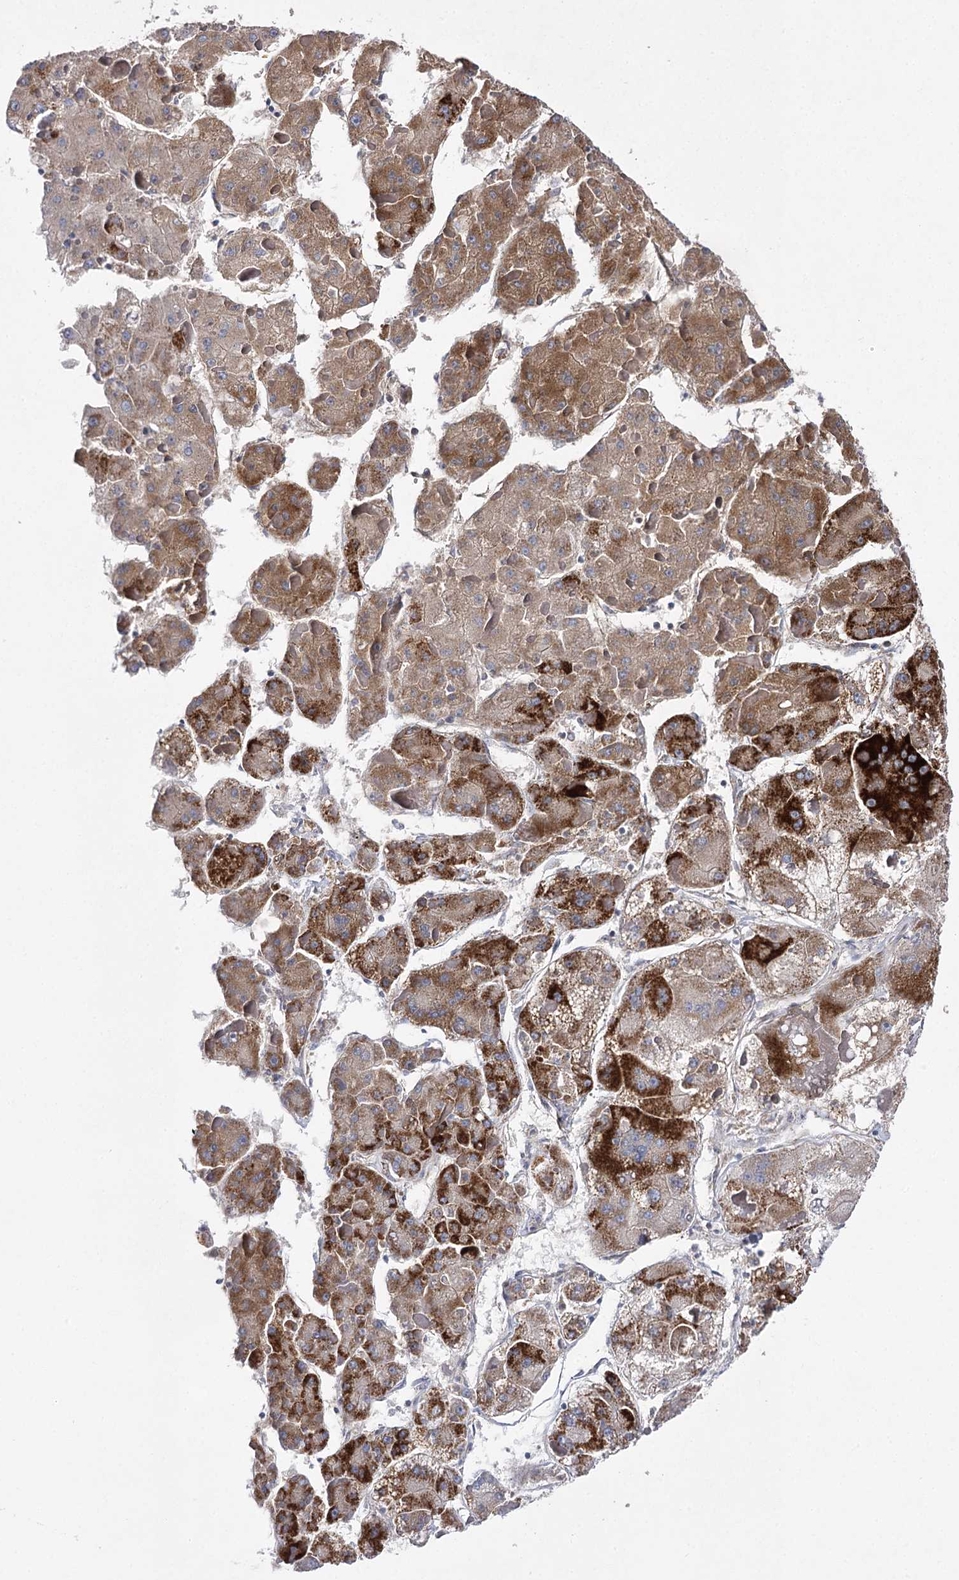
{"staining": {"intensity": "strong", "quantity": "25%-75%", "location": "cytoplasmic/membranous"}, "tissue": "liver cancer", "cell_type": "Tumor cells", "image_type": "cancer", "snomed": [{"axis": "morphology", "description": "Carcinoma, Hepatocellular, NOS"}, {"axis": "topography", "description": "Liver"}], "caption": "Human liver cancer (hepatocellular carcinoma) stained for a protein (brown) reveals strong cytoplasmic/membranous positive expression in approximately 25%-75% of tumor cells.", "gene": "COX15", "patient": {"sex": "female", "age": 73}}